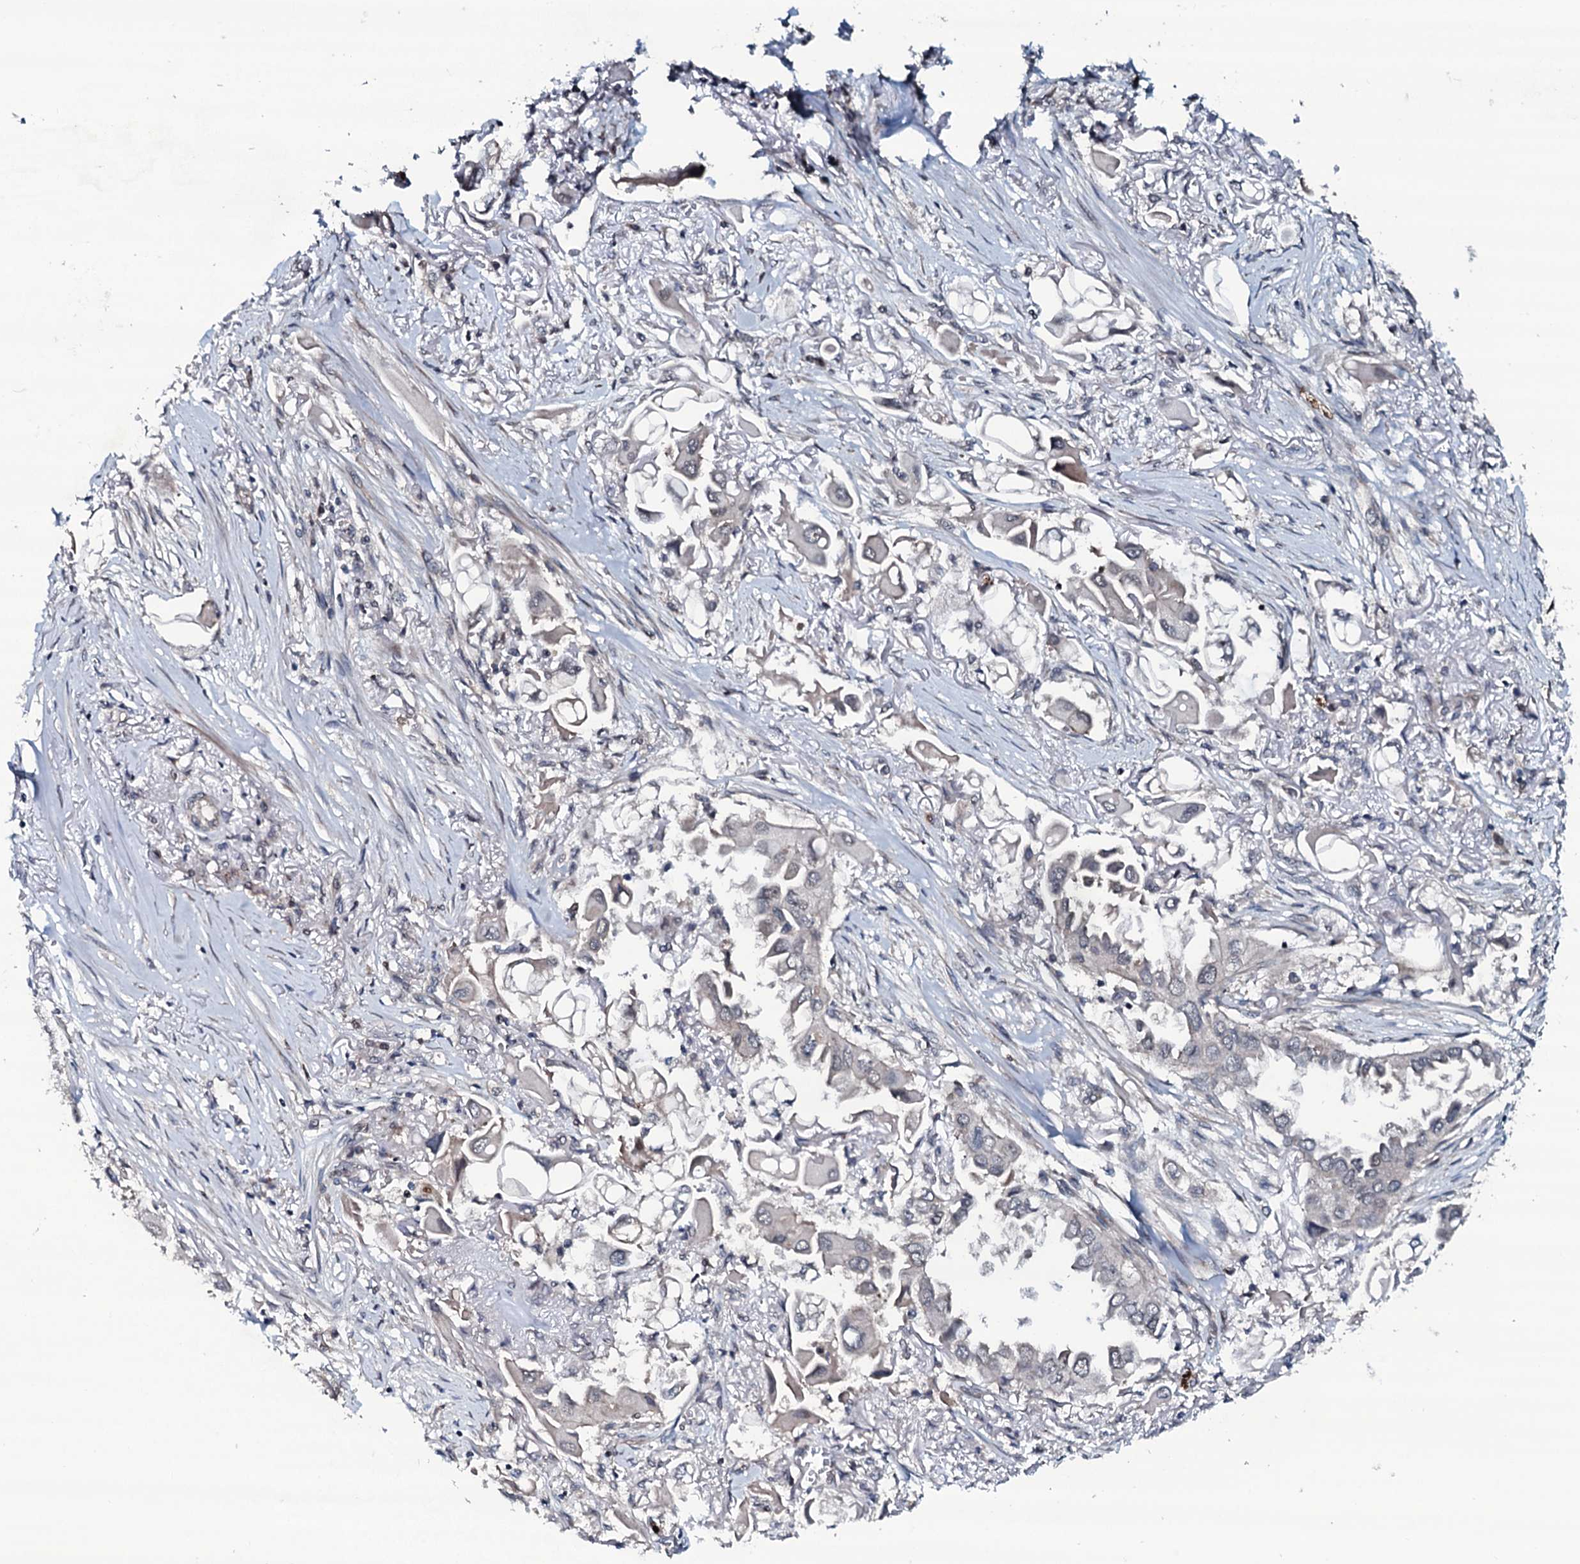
{"staining": {"intensity": "negative", "quantity": "none", "location": "none"}, "tissue": "lung cancer", "cell_type": "Tumor cells", "image_type": "cancer", "snomed": [{"axis": "morphology", "description": "Adenocarcinoma, NOS"}, {"axis": "topography", "description": "Lung"}], "caption": "Tumor cells are negative for brown protein staining in lung cancer. (DAB (3,3'-diaminobenzidine) IHC visualized using brightfield microscopy, high magnification).", "gene": "OGFOD2", "patient": {"sex": "female", "age": 76}}